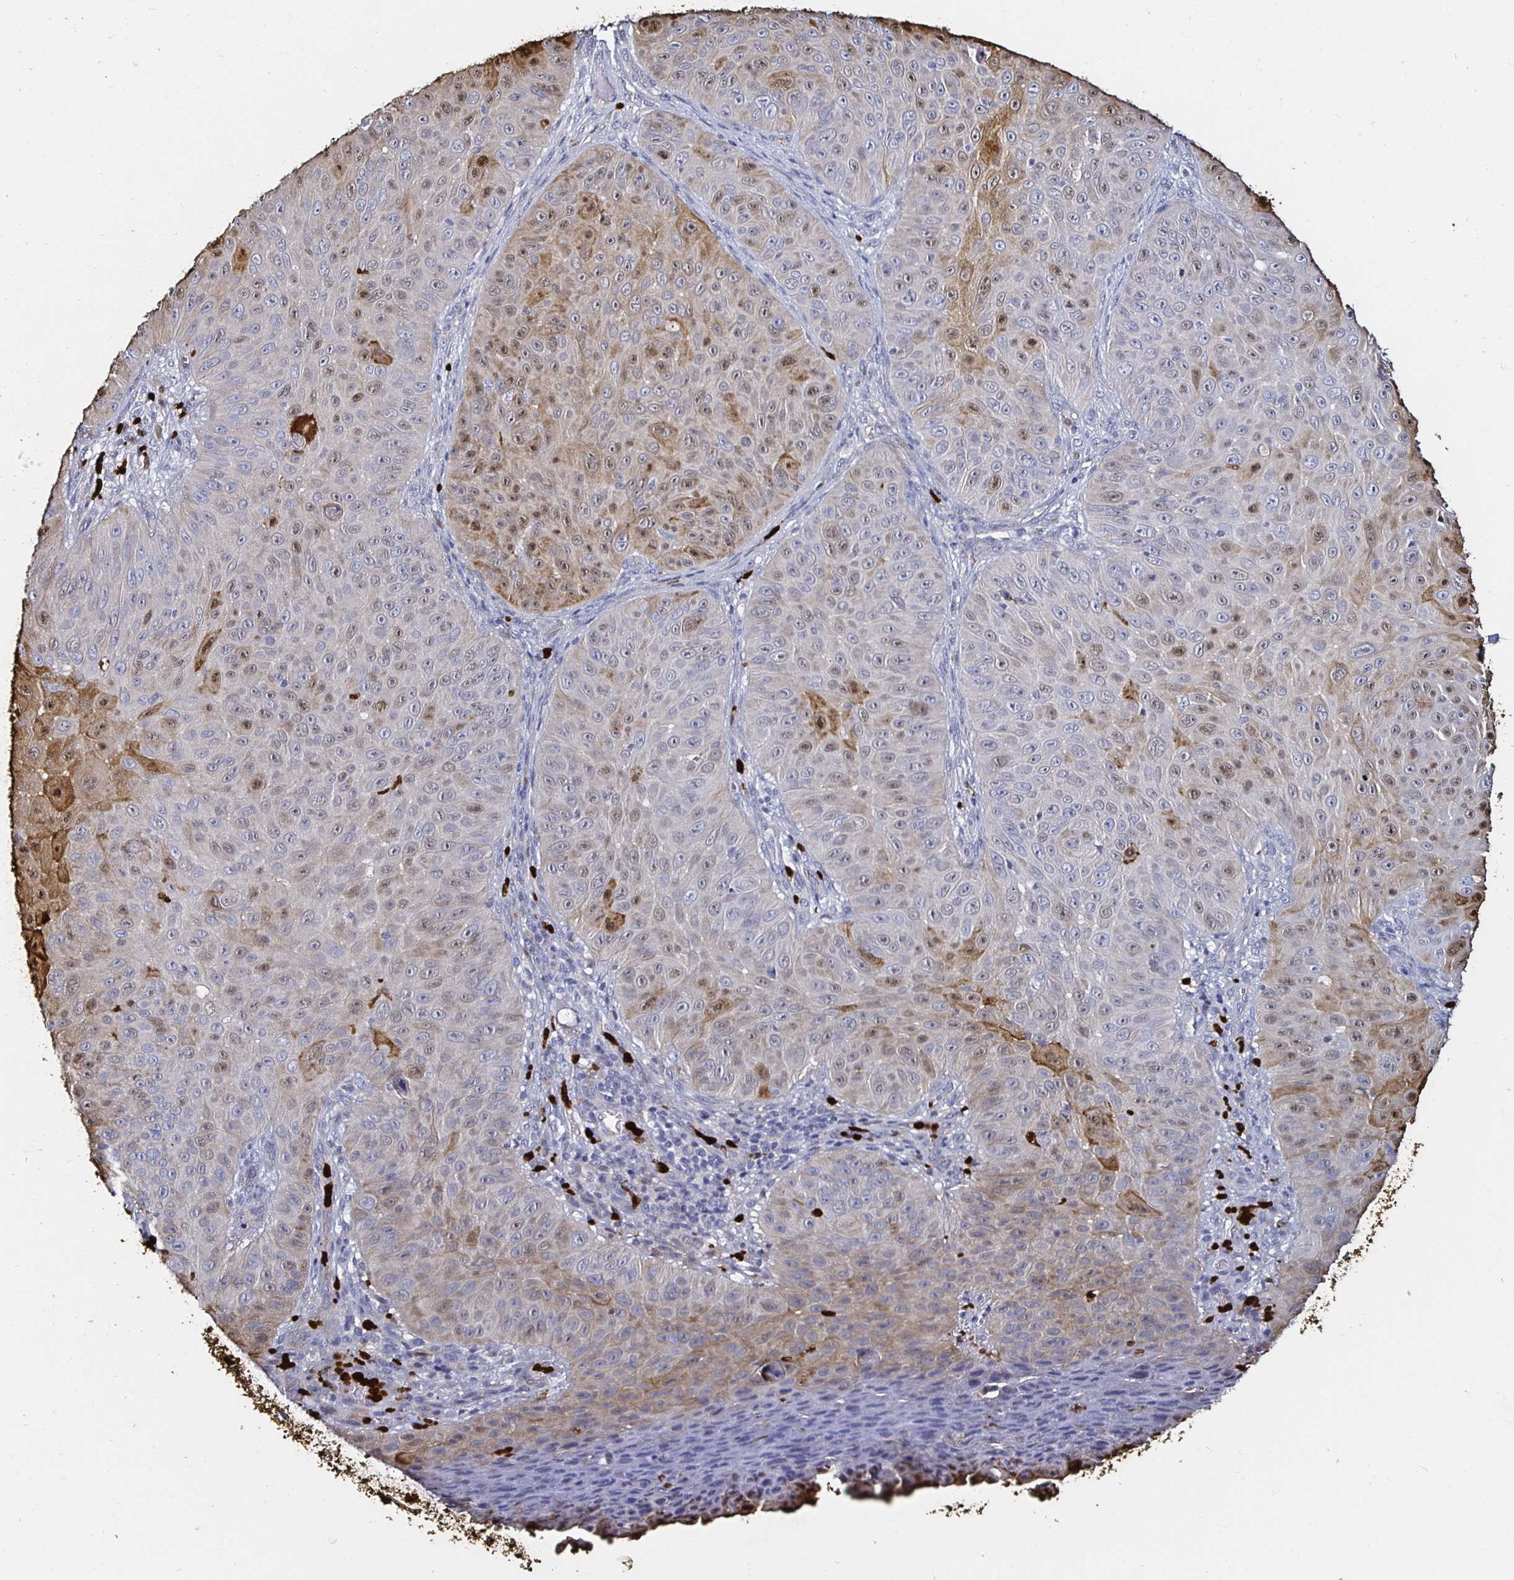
{"staining": {"intensity": "moderate", "quantity": "25%-75%", "location": "cytoplasmic/membranous,nuclear"}, "tissue": "skin cancer", "cell_type": "Tumor cells", "image_type": "cancer", "snomed": [{"axis": "morphology", "description": "Squamous cell carcinoma, NOS"}, {"axis": "topography", "description": "Skin"}], "caption": "Squamous cell carcinoma (skin) was stained to show a protein in brown. There is medium levels of moderate cytoplasmic/membranous and nuclear expression in about 25%-75% of tumor cells. Nuclei are stained in blue.", "gene": "TLR4", "patient": {"sex": "male", "age": 82}}